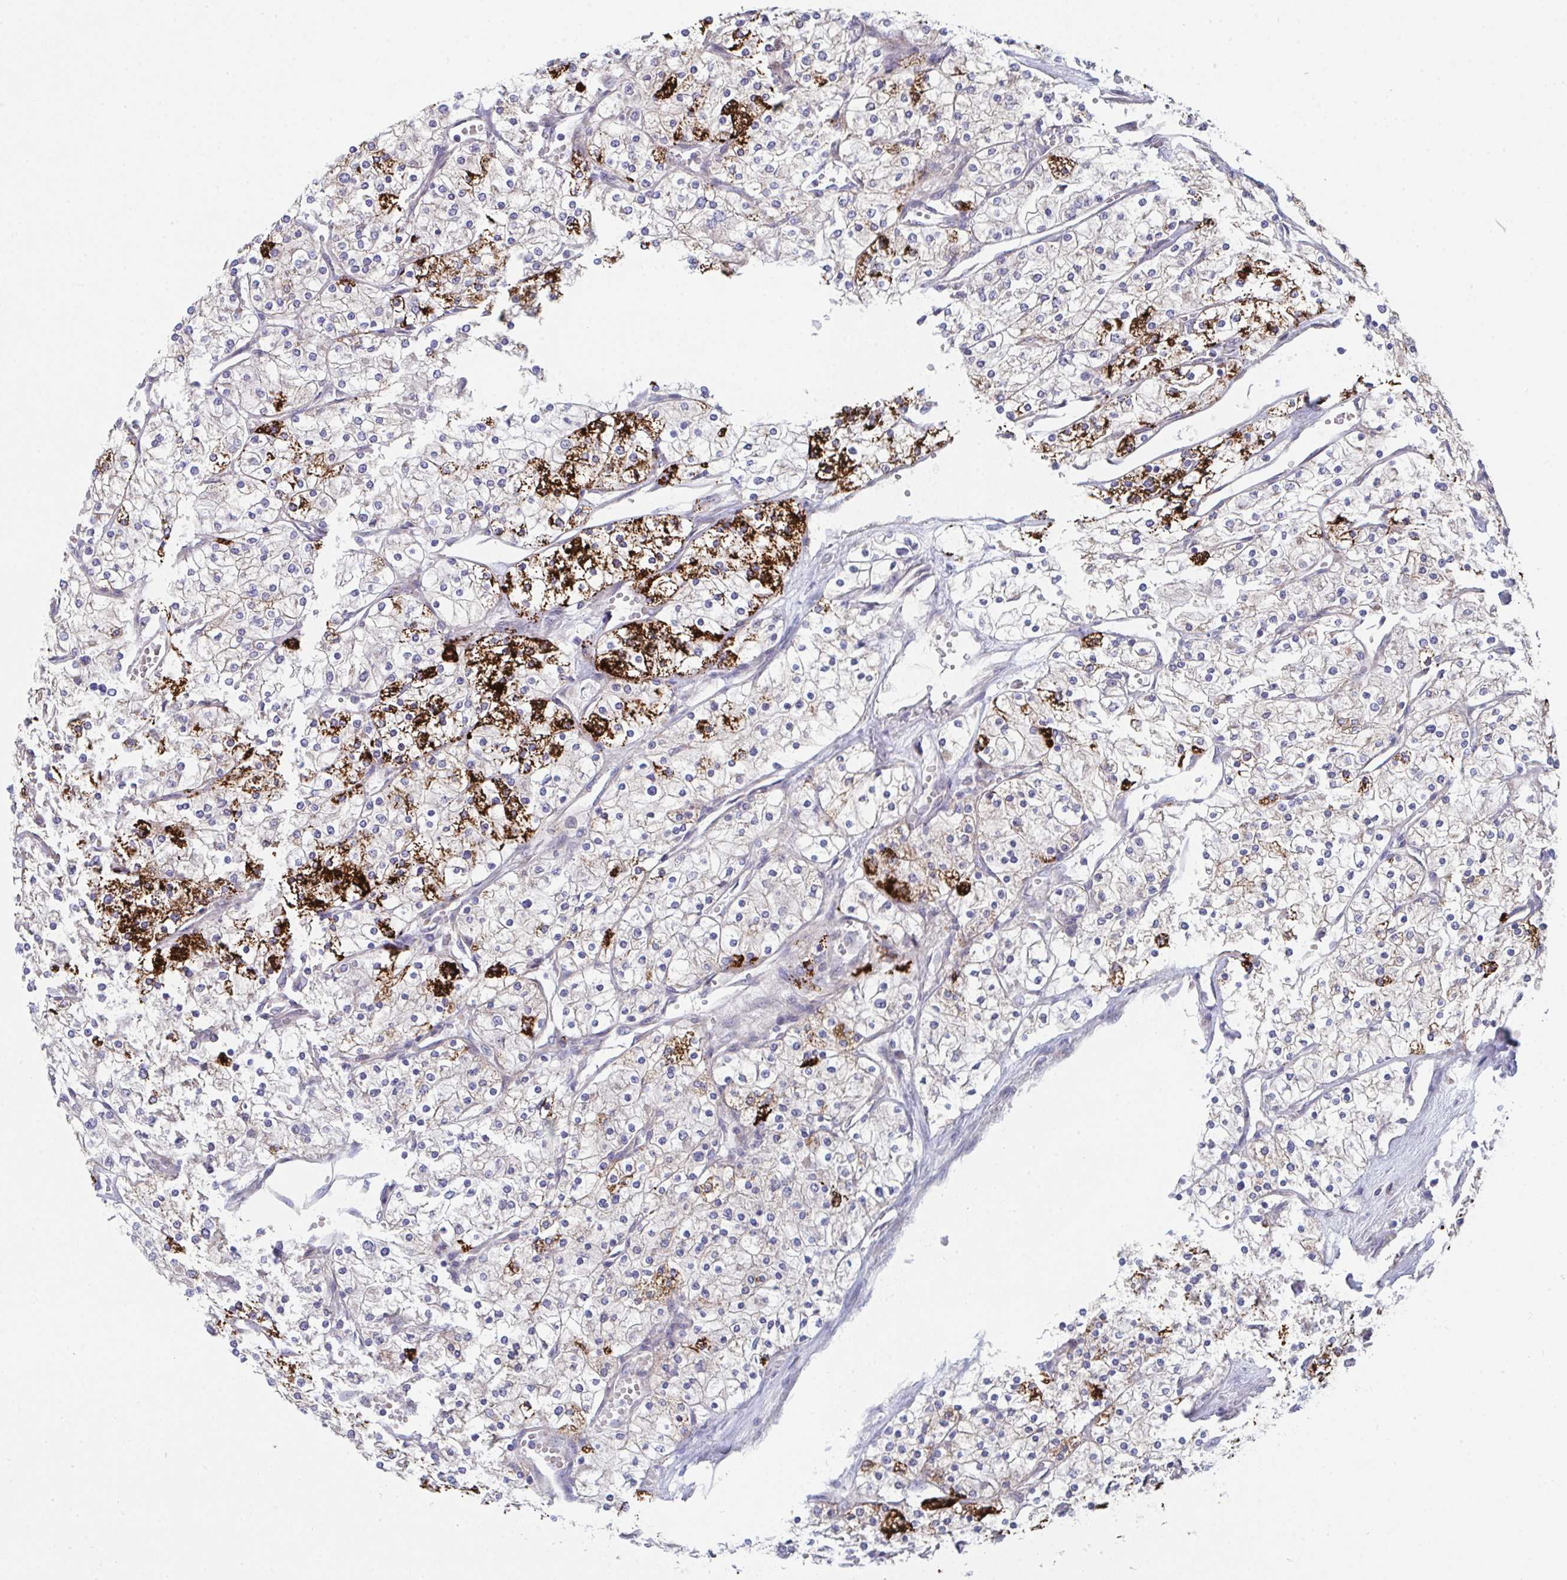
{"staining": {"intensity": "strong", "quantity": "<25%", "location": "cytoplasmic/membranous"}, "tissue": "renal cancer", "cell_type": "Tumor cells", "image_type": "cancer", "snomed": [{"axis": "morphology", "description": "Adenocarcinoma, NOS"}, {"axis": "topography", "description": "Kidney"}], "caption": "About <25% of tumor cells in human adenocarcinoma (renal) reveal strong cytoplasmic/membranous protein staining as visualized by brown immunohistochemical staining.", "gene": "VWDE", "patient": {"sex": "male", "age": 80}}